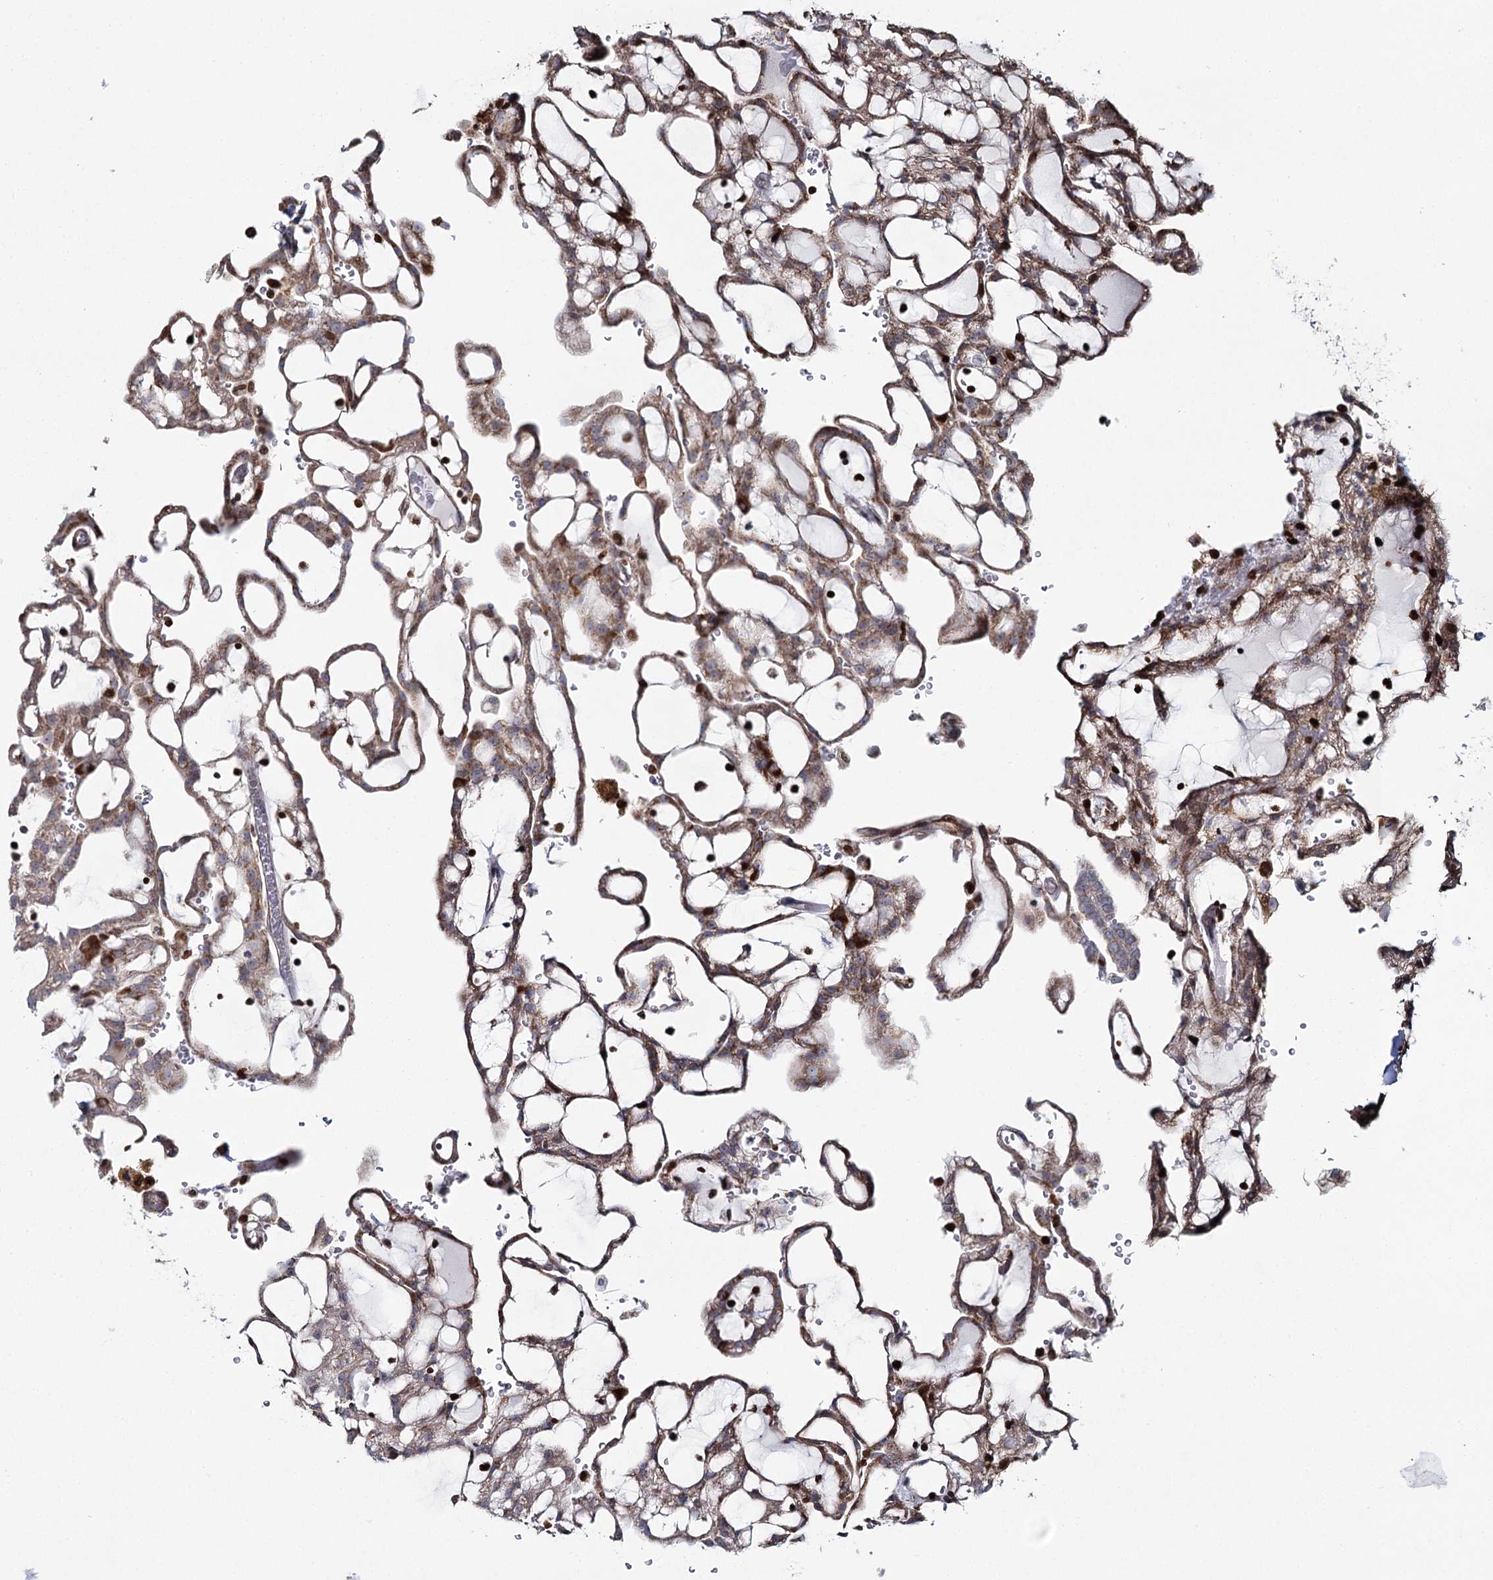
{"staining": {"intensity": "moderate", "quantity": ">75%", "location": "cytoplasmic/membranous,nuclear"}, "tissue": "renal cancer", "cell_type": "Tumor cells", "image_type": "cancer", "snomed": [{"axis": "morphology", "description": "Adenocarcinoma, NOS"}, {"axis": "topography", "description": "Kidney"}], "caption": "Moderate cytoplasmic/membranous and nuclear staining is appreciated in about >75% of tumor cells in renal adenocarcinoma.", "gene": "PDHX", "patient": {"sex": "male", "age": 63}}